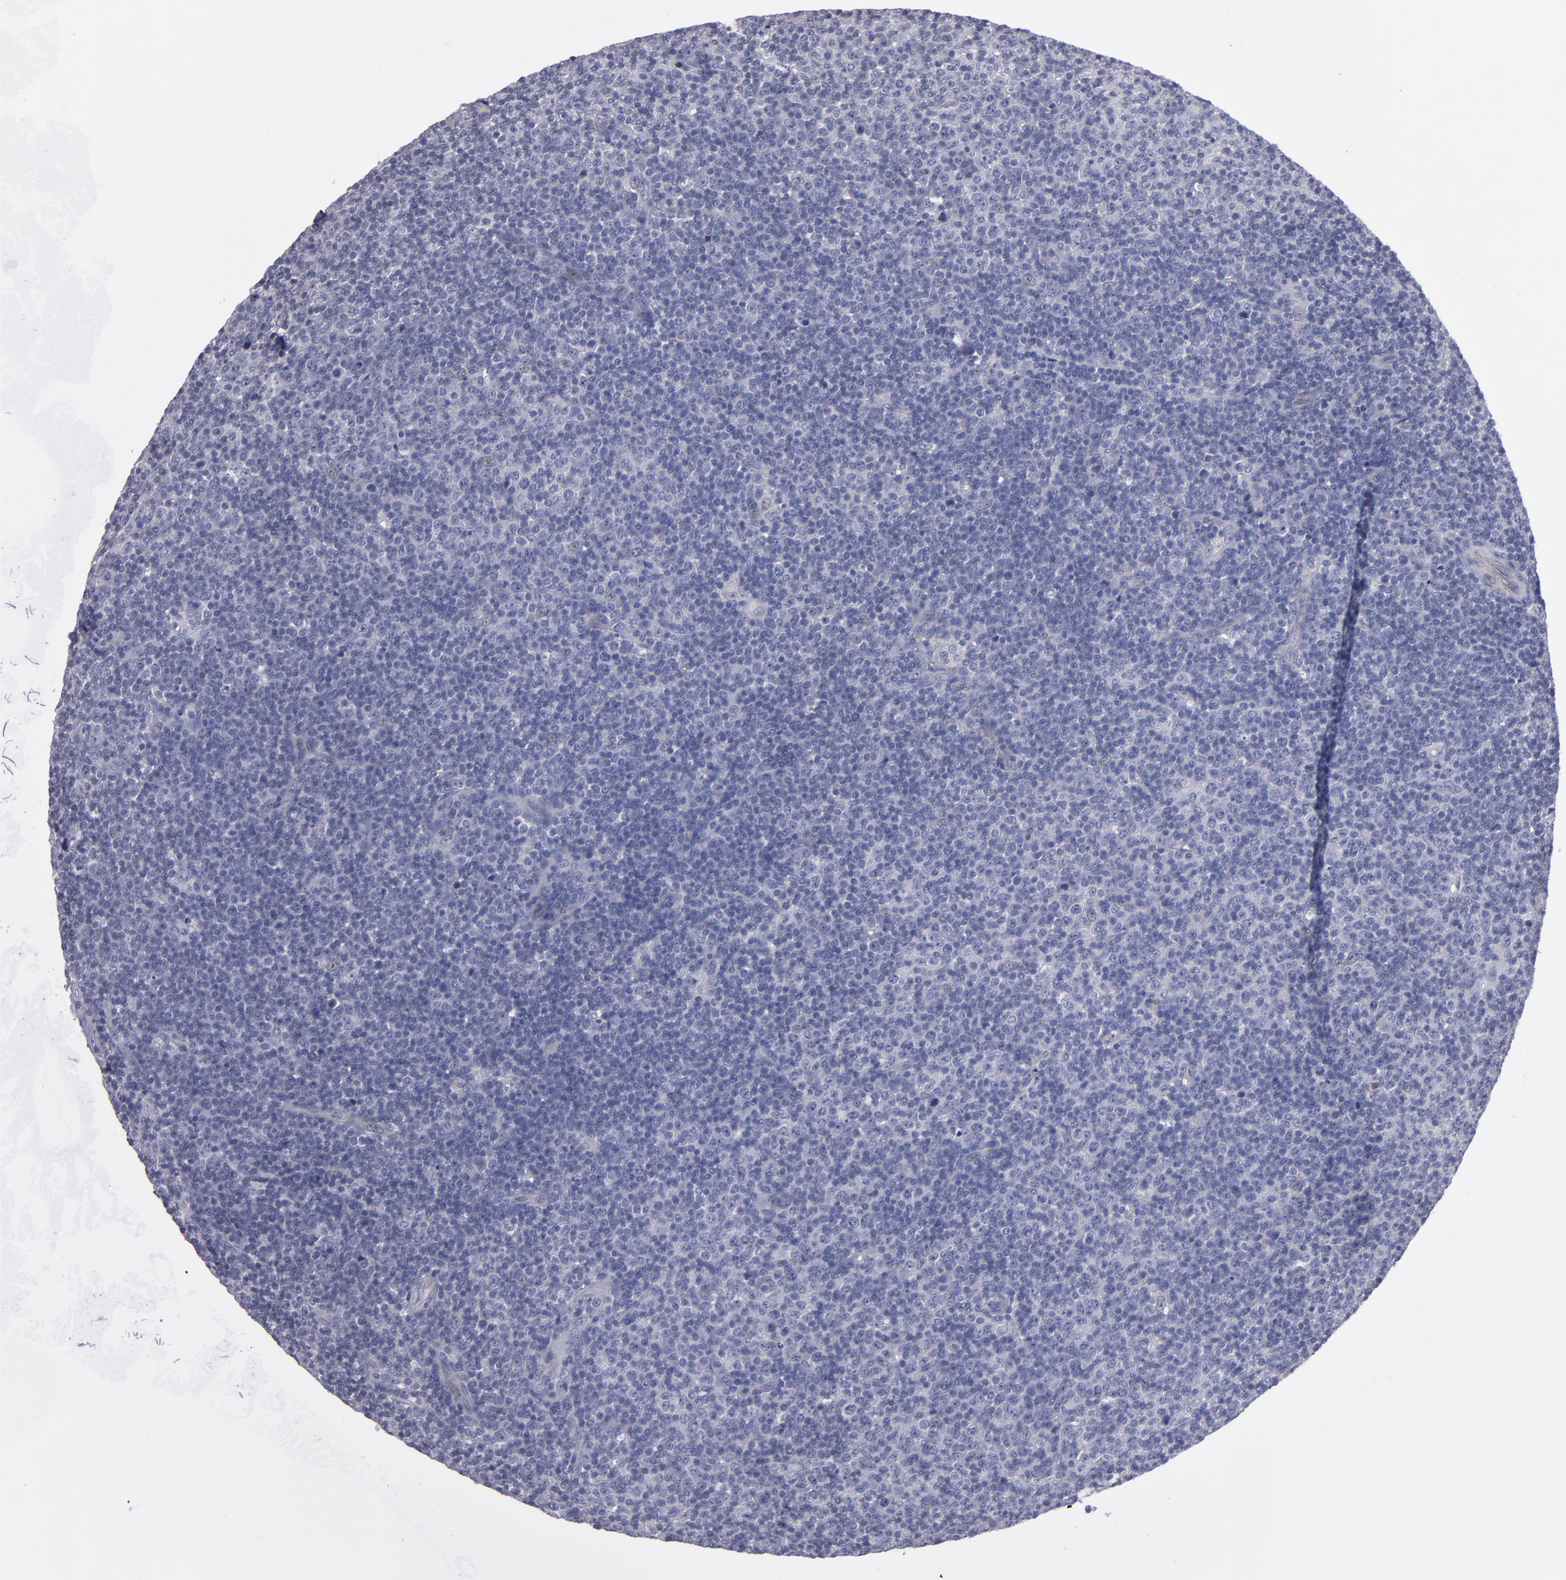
{"staining": {"intensity": "negative", "quantity": "none", "location": "none"}, "tissue": "lymphoma", "cell_type": "Tumor cells", "image_type": "cancer", "snomed": [{"axis": "morphology", "description": "Malignant lymphoma, non-Hodgkin's type, Low grade"}, {"axis": "topography", "description": "Lymph node"}], "caption": "Immunohistochemistry (IHC) photomicrograph of malignant lymphoma, non-Hodgkin's type (low-grade) stained for a protein (brown), which reveals no expression in tumor cells.", "gene": "CDH3", "patient": {"sex": "male", "age": 70}}